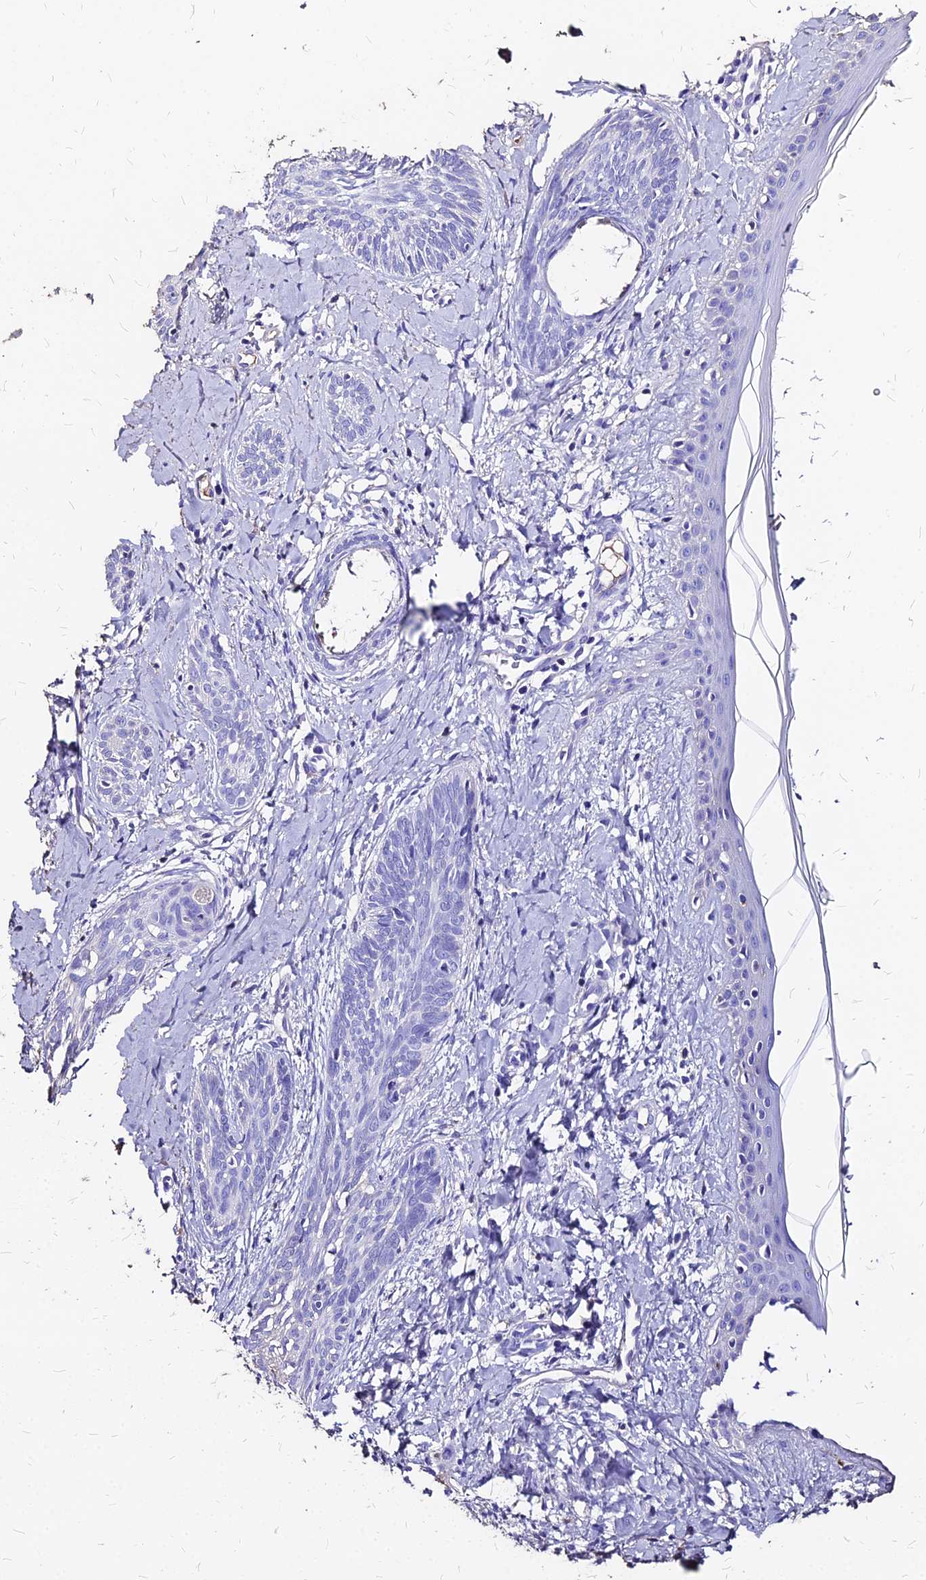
{"staining": {"intensity": "negative", "quantity": "none", "location": "none"}, "tissue": "skin cancer", "cell_type": "Tumor cells", "image_type": "cancer", "snomed": [{"axis": "morphology", "description": "Basal cell carcinoma"}, {"axis": "topography", "description": "Skin"}], "caption": "Human skin basal cell carcinoma stained for a protein using immunohistochemistry (IHC) demonstrates no expression in tumor cells.", "gene": "NME5", "patient": {"sex": "female", "age": 81}}